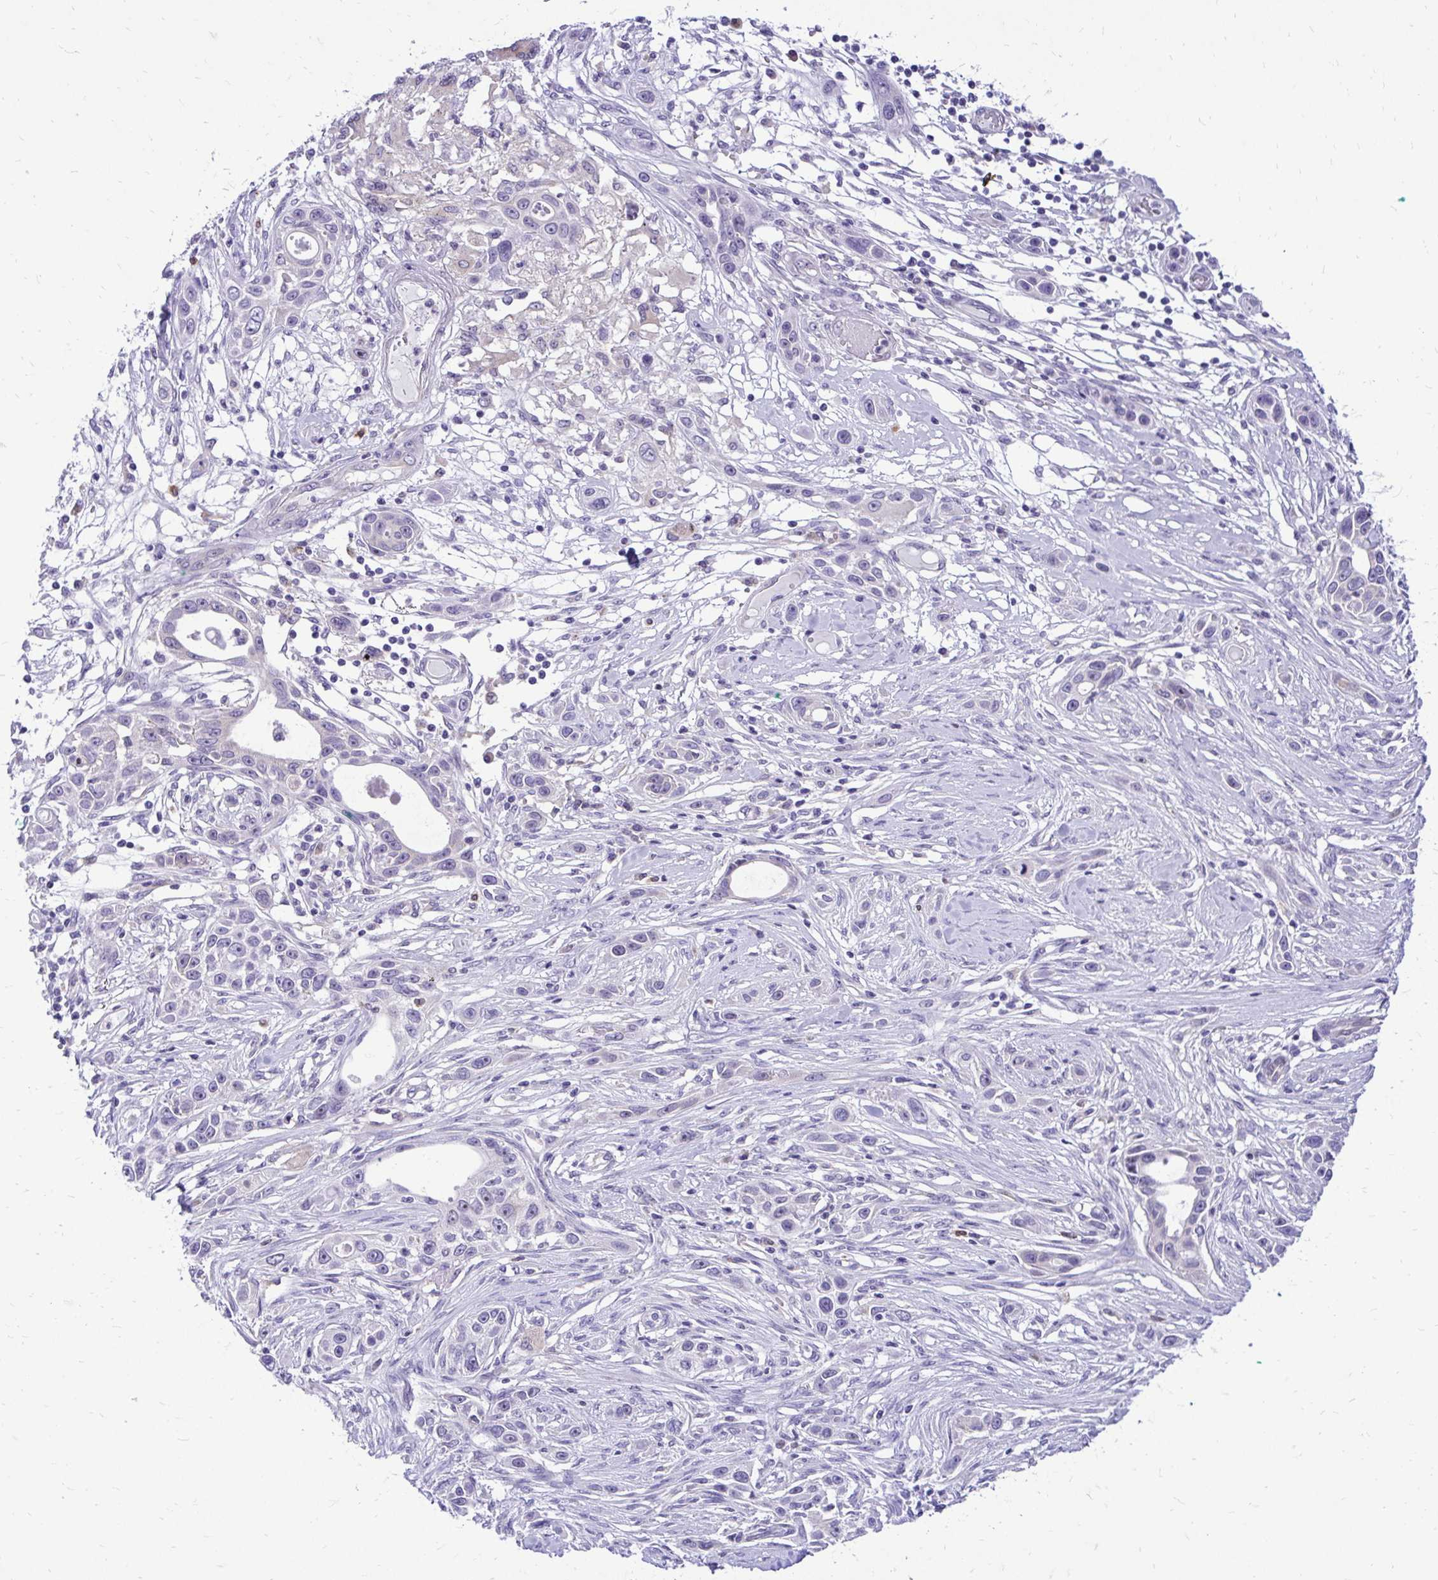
{"staining": {"intensity": "negative", "quantity": "none", "location": "none"}, "tissue": "skin cancer", "cell_type": "Tumor cells", "image_type": "cancer", "snomed": [{"axis": "morphology", "description": "Squamous cell carcinoma, NOS"}, {"axis": "topography", "description": "Skin"}], "caption": "Micrograph shows no protein staining in tumor cells of skin squamous cell carcinoma tissue. (DAB (3,3'-diaminobenzidine) immunohistochemistry with hematoxylin counter stain).", "gene": "NIFK", "patient": {"sex": "female", "age": 69}}